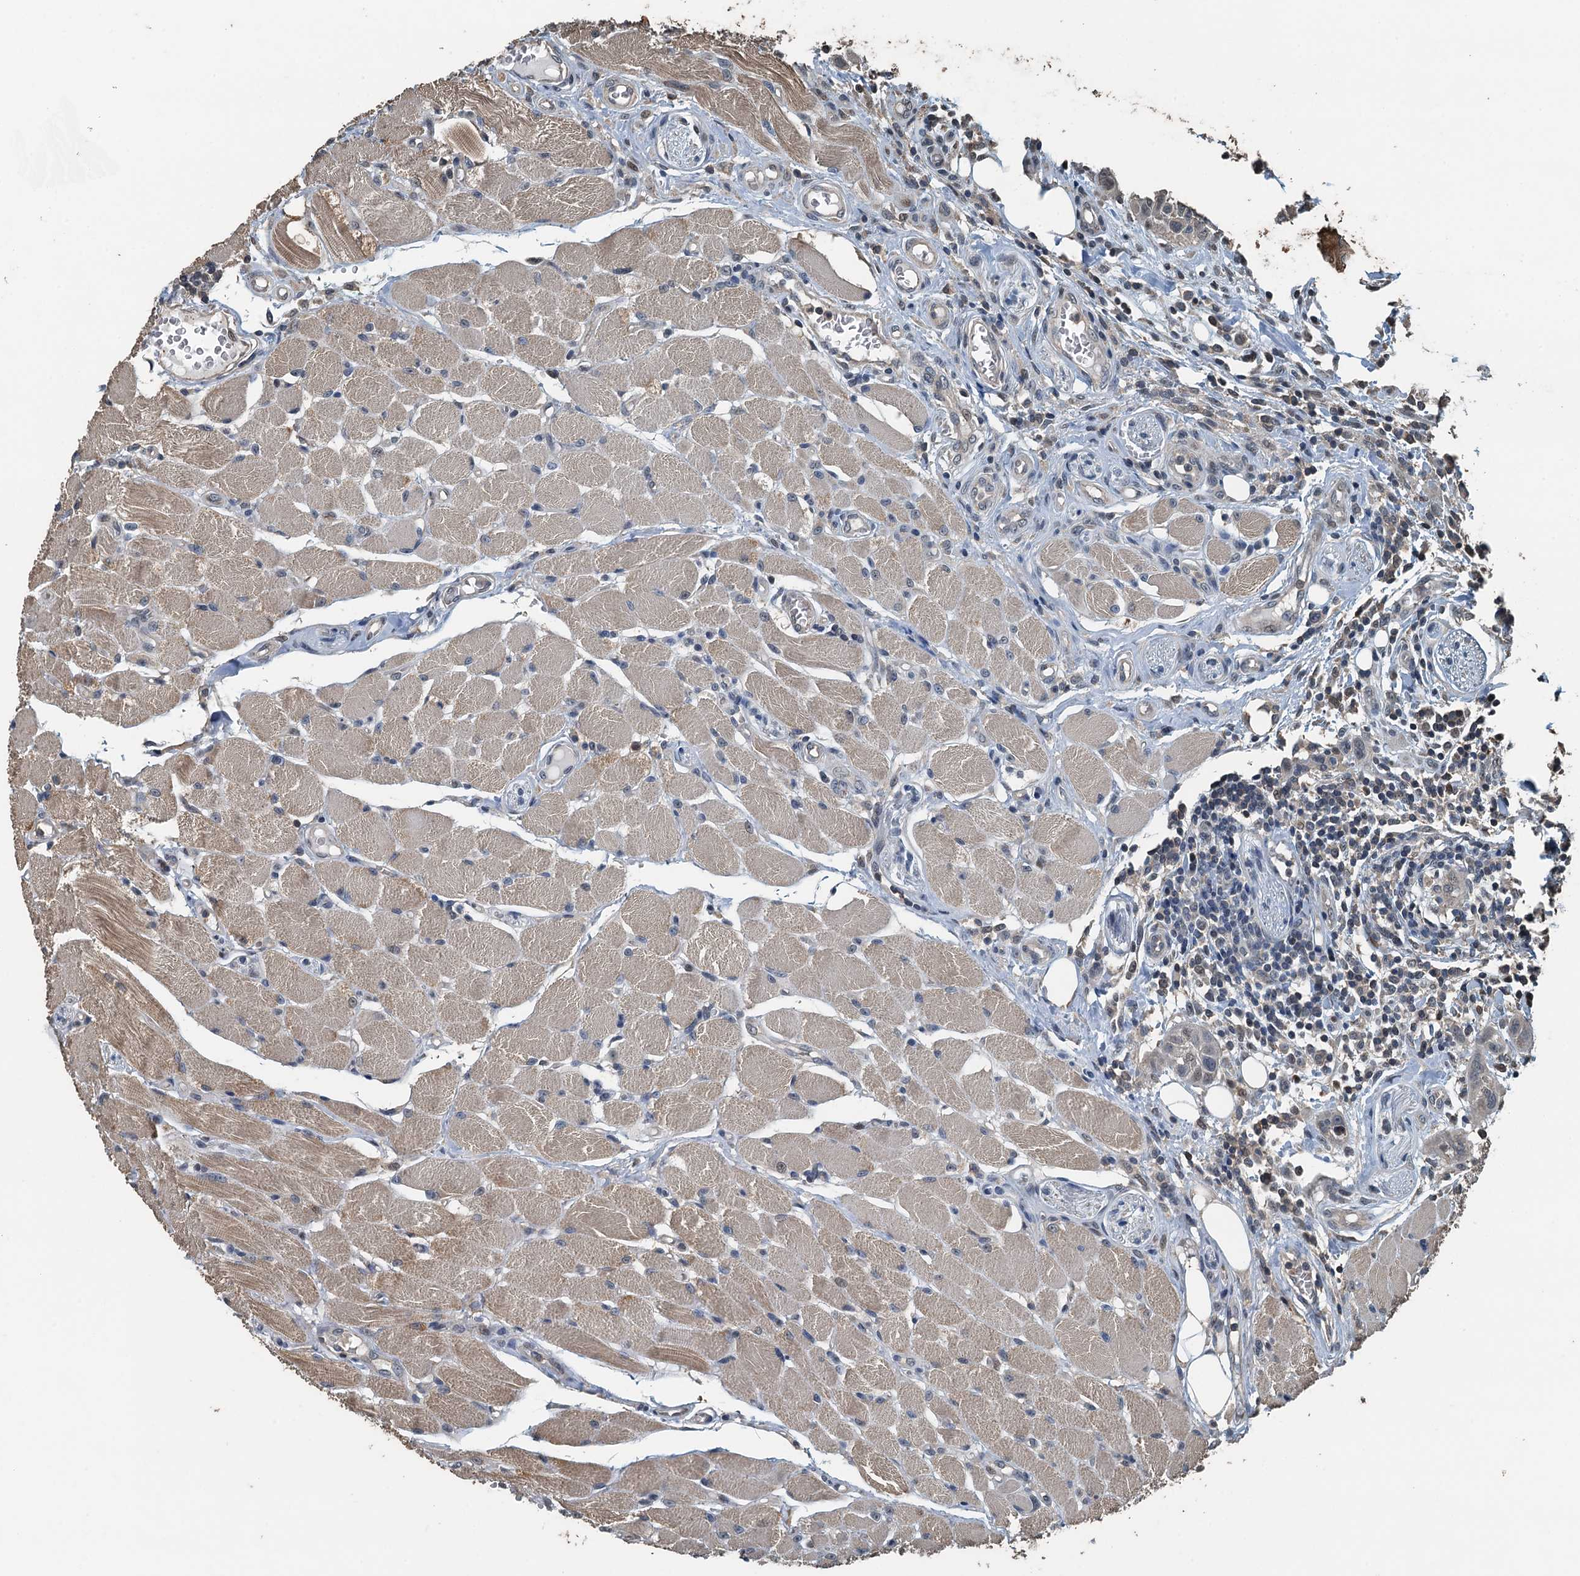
{"staining": {"intensity": "negative", "quantity": "none", "location": "none"}, "tissue": "head and neck cancer", "cell_type": "Tumor cells", "image_type": "cancer", "snomed": [{"axis": "morphology", "description": "Squamous cell carcinoma, NOS"}, {"axis": "topography", "description": "Oral tissue"}, {"axis": "topography", "description": "Head-Neck"}], "caption": "Immunohistochemistry (IHC) micrograph of human squamous cell carcinoma (head and neck) stained for a protein (brown), which displays no staining in tumor cells. (Brightfield microscopy of DAB immunohistochemistry (IHC) at high magnification).", "gene": "PIGN", "patient": {"sex": "female", "age": 50}}